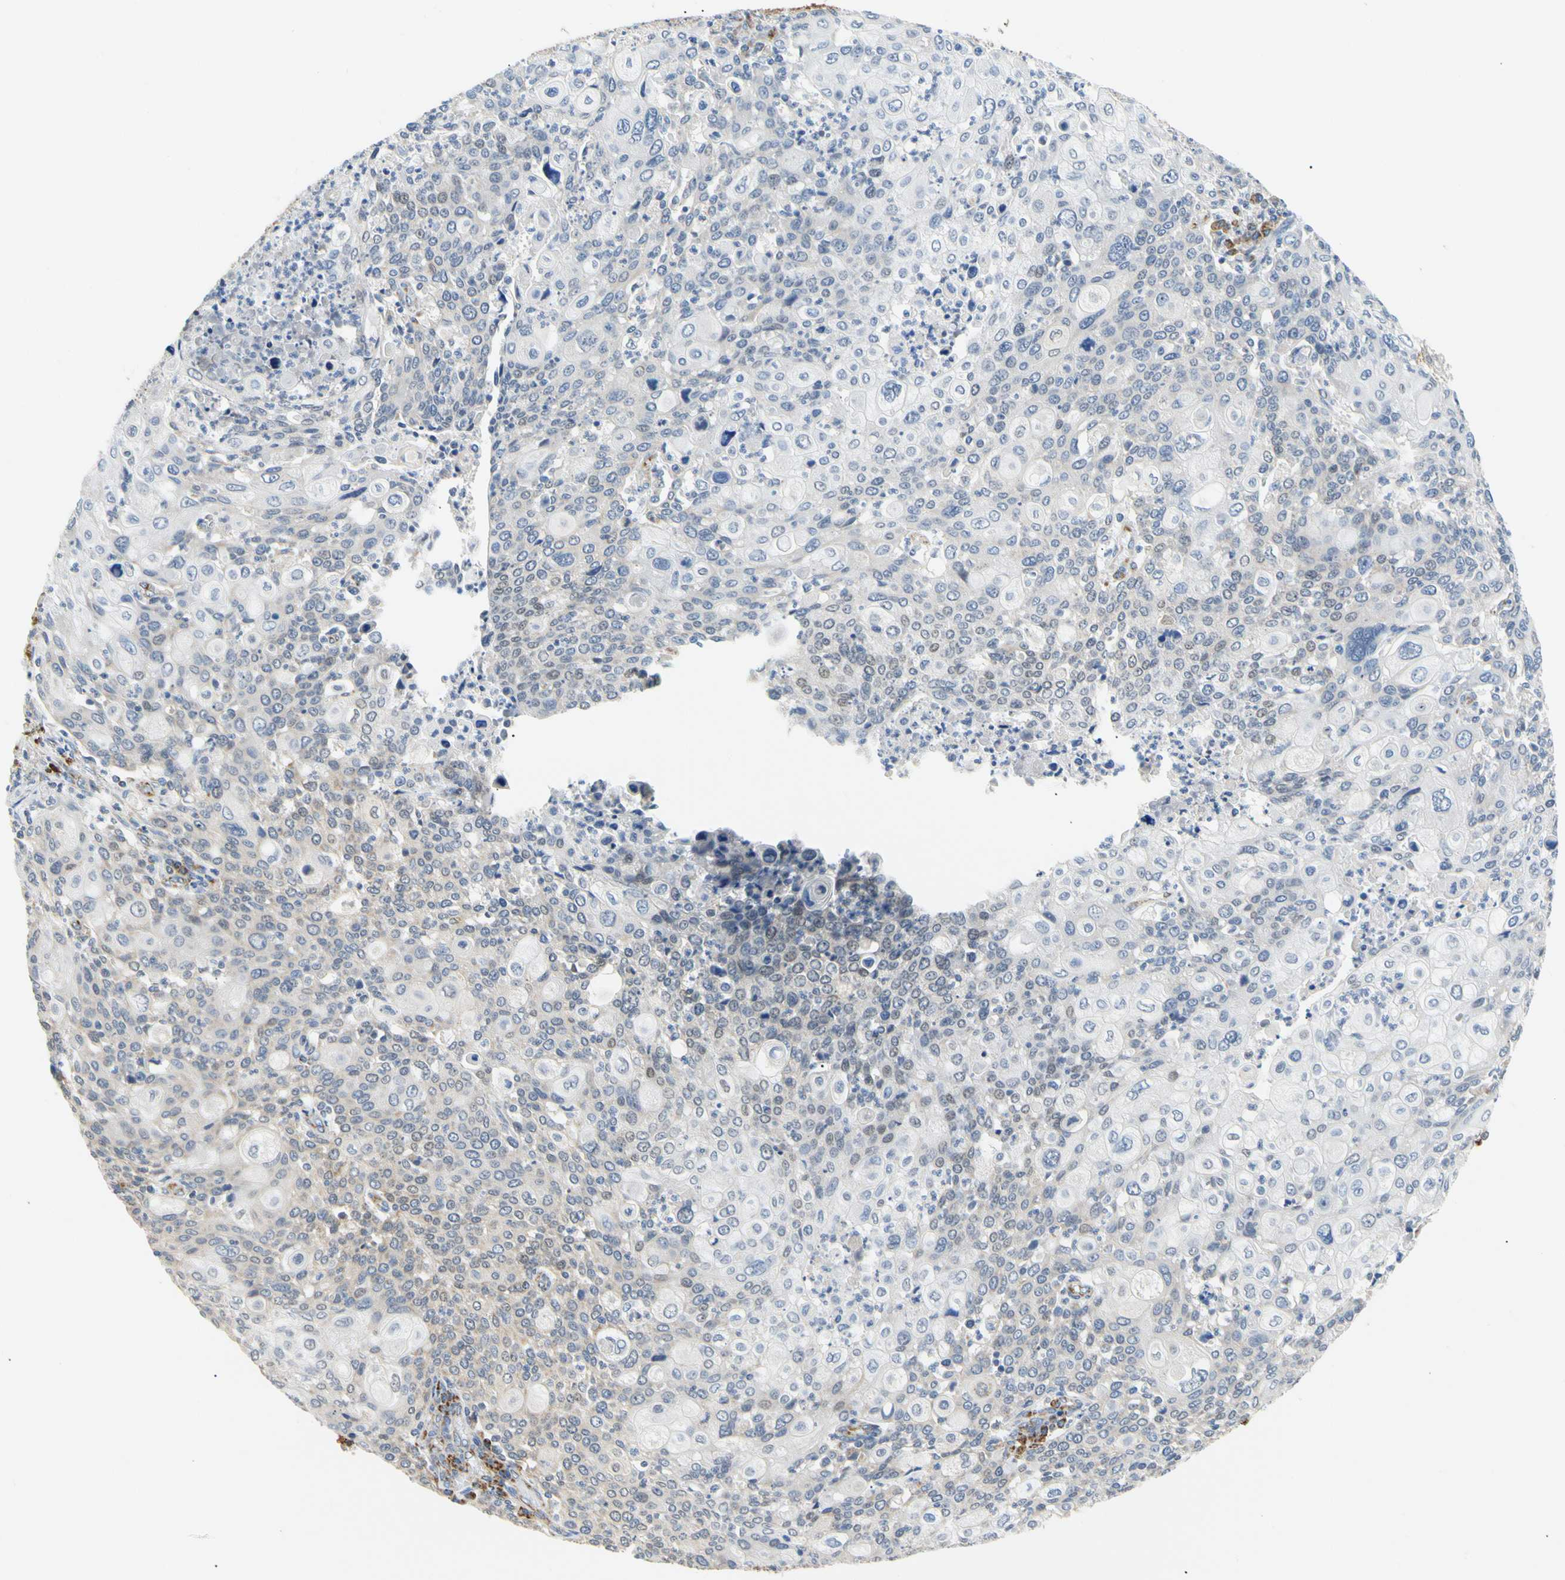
{"staining": {"intensity": "weak", "quantity": "25%-75%", "location": "cytoplasmic/membranous"}, "tissue": "cervical cancer", "cell_type": "Tumor cells", "image_type": "cancer", "snomed": [{"axis": "morphology", "description": "Squamous cell carcinoma, NOS"}, {"axis": "topography", "description": "Cervix"}], "caption": "Tumor cells display low levels of weak cytoplasmic/membranous positivity in about 25%-75% of cells in human cervical squamous cell carcinoma.", "gene": "ACAT1", "patient": {"sex": "female", "age": 40}}